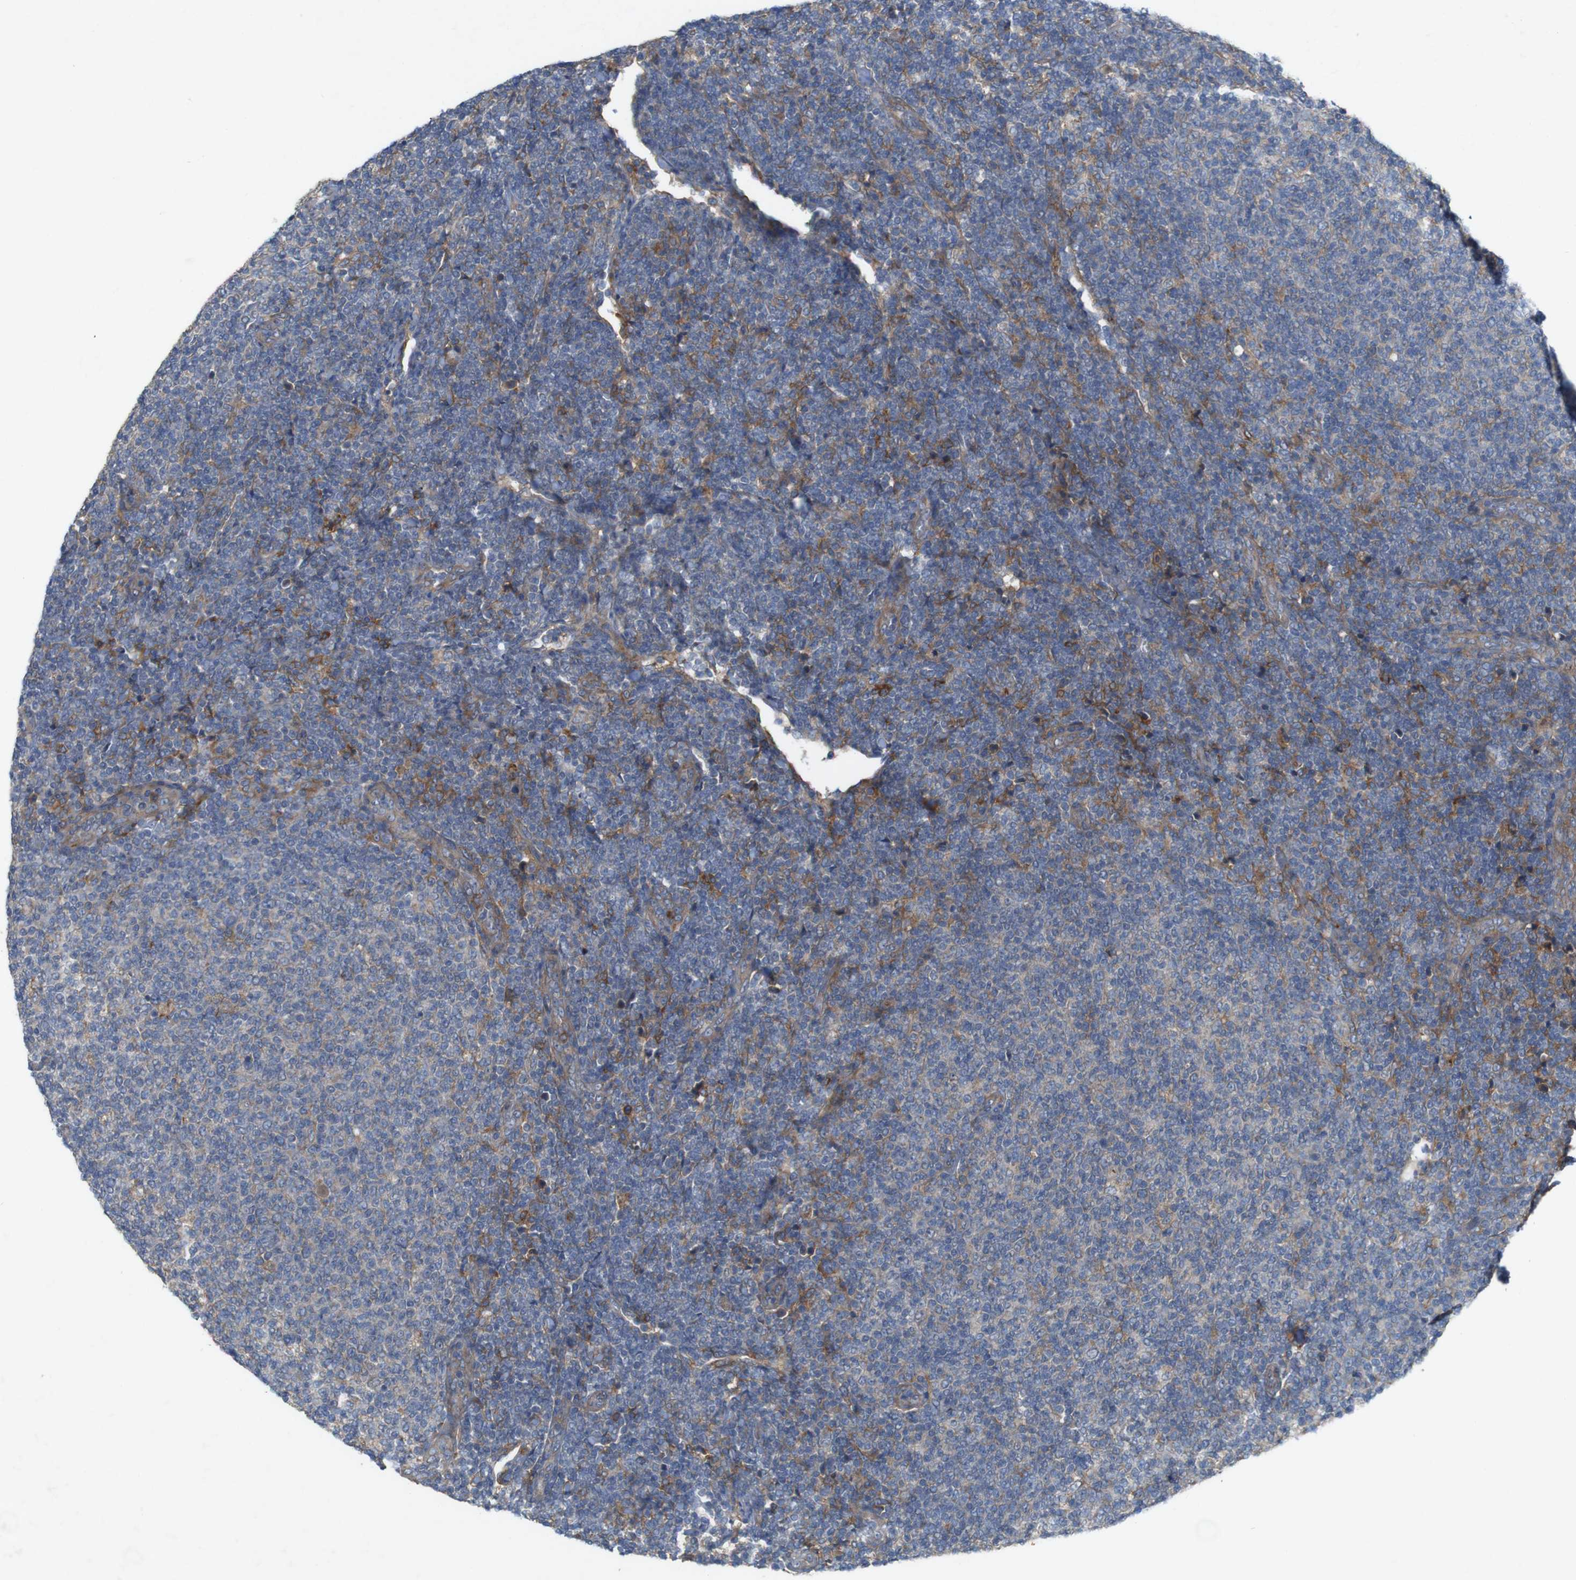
{"staining": {"intensity": "moderate", "quantity": "<25%", "location": "cytoplasmic/membranous"}, "tissue": "lymphoma", "cell_type": "Tumor cells", "image_type": "cancer", "snomed": [{"axis": "morphology", "description": "Malignant lymphoma, non-Hodgkin's type, Low grade"}, {"axis": "topography", "description": "Lymph node"}], "caption": "This micrograph displays low-grade malignant lymphoma, non-Hodgkin's type stained with immunohistochemistry to label a protein in brown. The cytoplasmic/membranous of tumor cells show moderate positivity for the protein. Nuclei are counter-stained blue.", "gene": "SIGLEC8", "patient": {"sex": "male", "age": 66}}